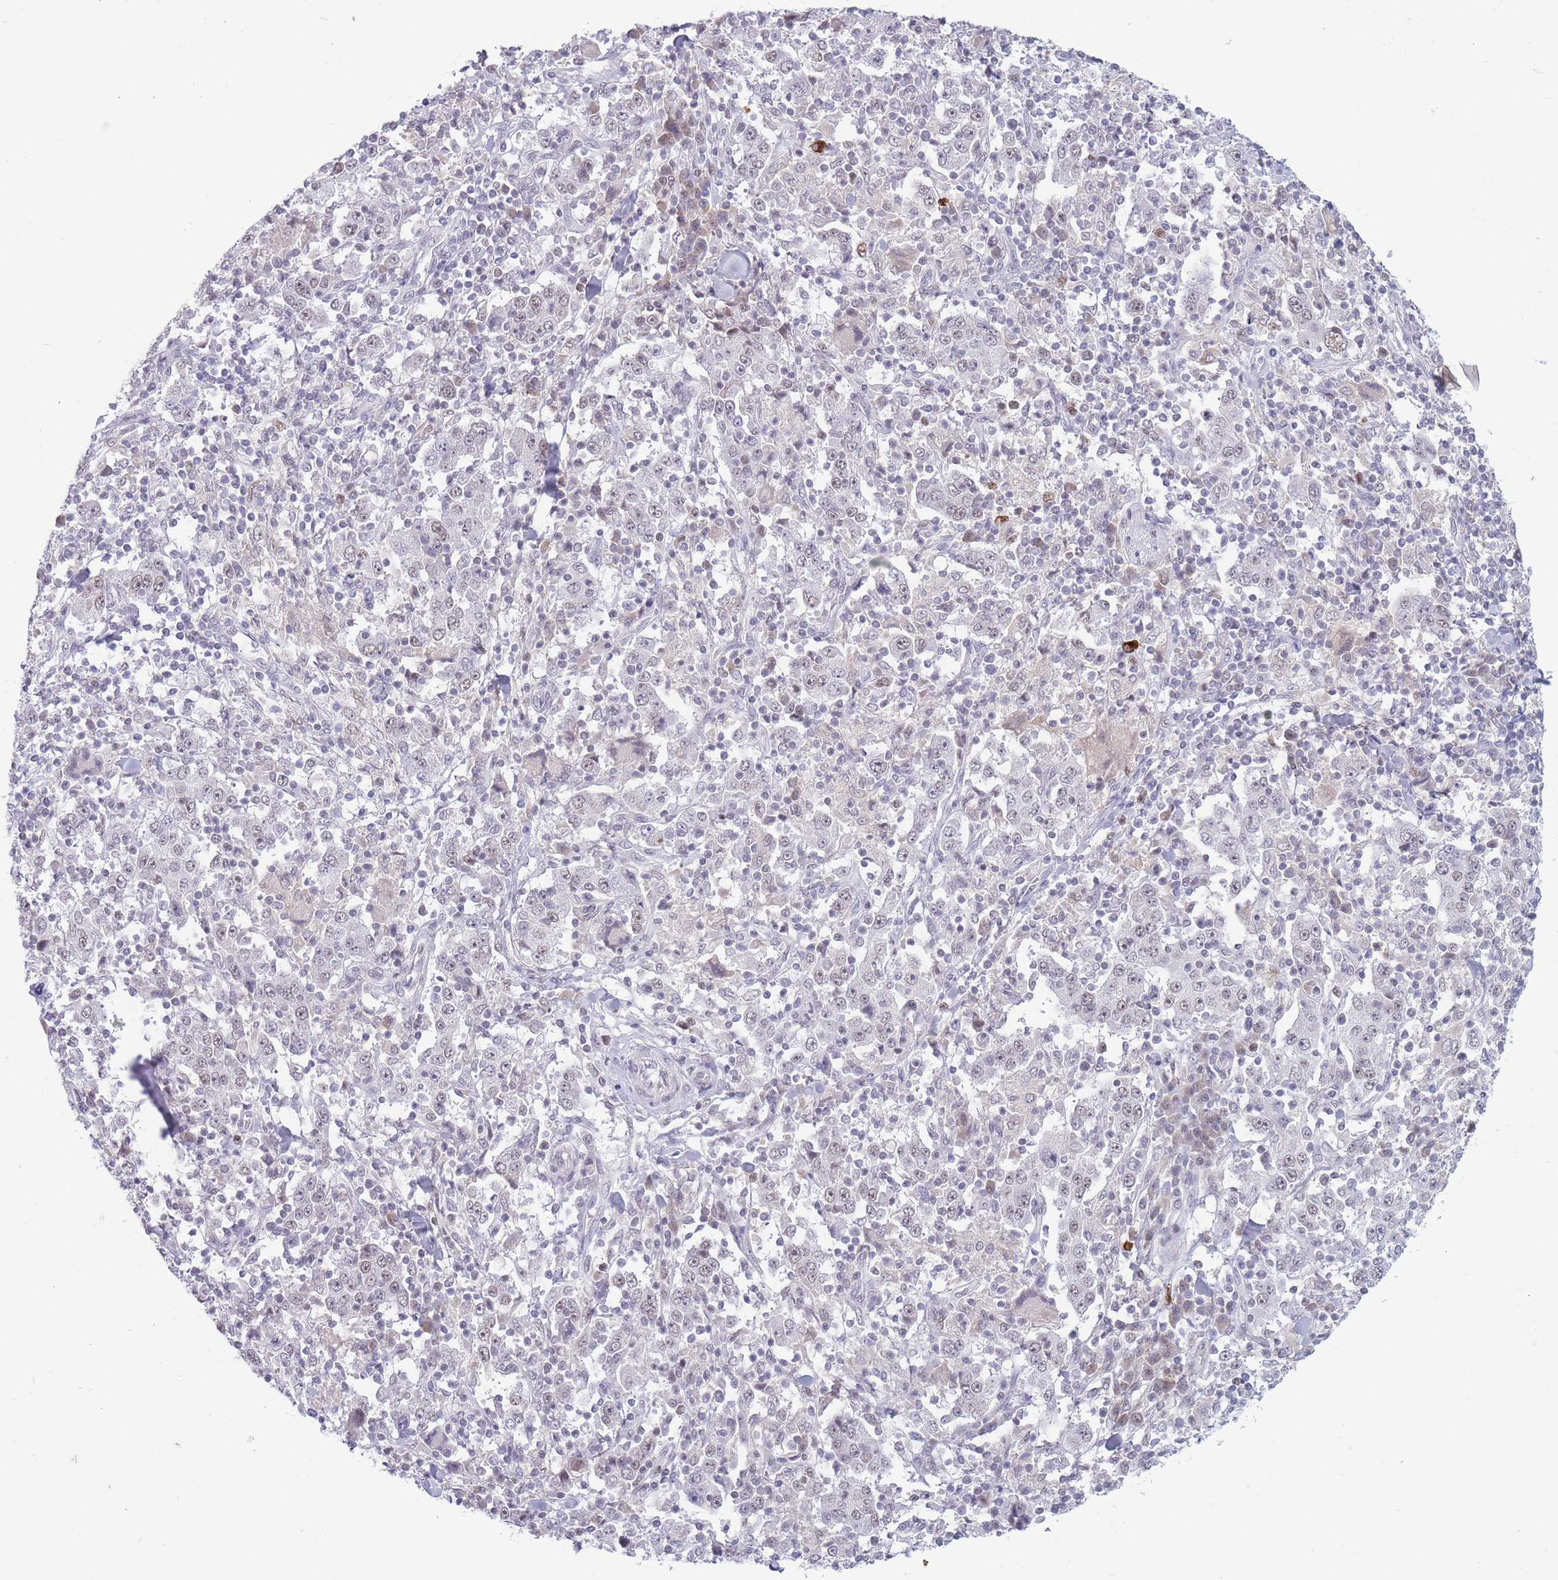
{"staining": {"intensity": "weak", "quantity": "<25%", "location": "nuclear"}, "tissue": "stomach cancer", "cell_type": "Tumor cells", "image_type": "cancer", "snomed": [{"axis": "morphology", "description": "Normal tissue, NOS"}, {"axis": "morphology", "description": "Adenocarcinoma, NOS"}, {"axis": "topography", "description": "Stomach, upper"}, {"axis": "topography", "description": "Stomach"}], "caption": "Human adenocarcinoma (stomach) stained for a protein using immunohistochemistry reveals no positivity in tumor cells.", "gene": "ARID3B", "patient": {"sex": "male", "age": 59}}